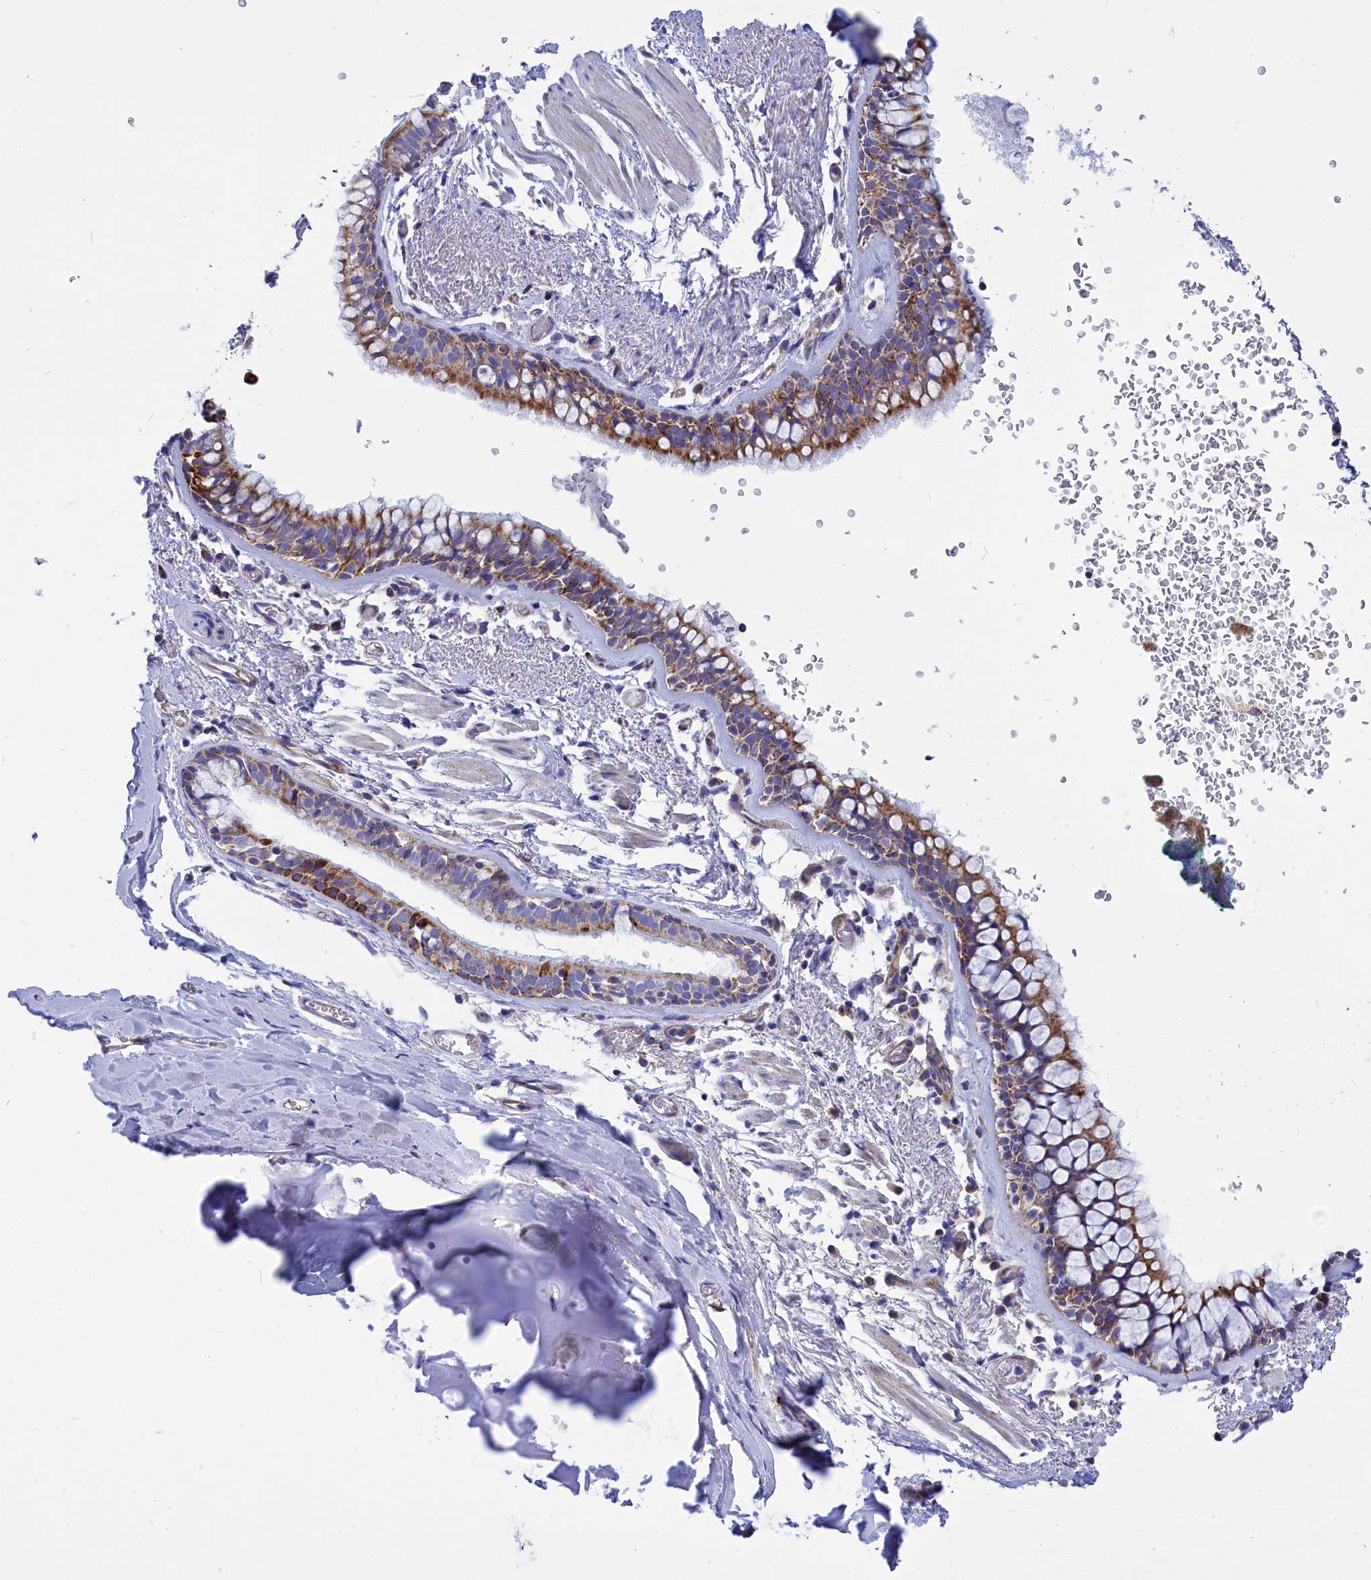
{"staining": {"intensity": "moderate", "quantity": "25%-75%", "location": "cytoplasmic/membranous"}, "tissue": "bronchus", "cell_type": "Respiratory epithelial cells", "image_type": "normal", "snomed": [{"axis": "morphology", "description": "Normal tissue, NOS"}, {"axis": "topography", "description": "Bronchus"}], "caption": "Immunohistochemical staining of unremarkable human bronchus reveals medium levels of moderate cytoplasmic/membranous positivity in about 25%-75% of respiratory epithelial cells. (Stains: DAB in brown, nuclei in blue, Microscopy: brightfield microscopy at high magnification).", "gene": "CCRL2", "patient": {"sex": "male", "age": 65}}